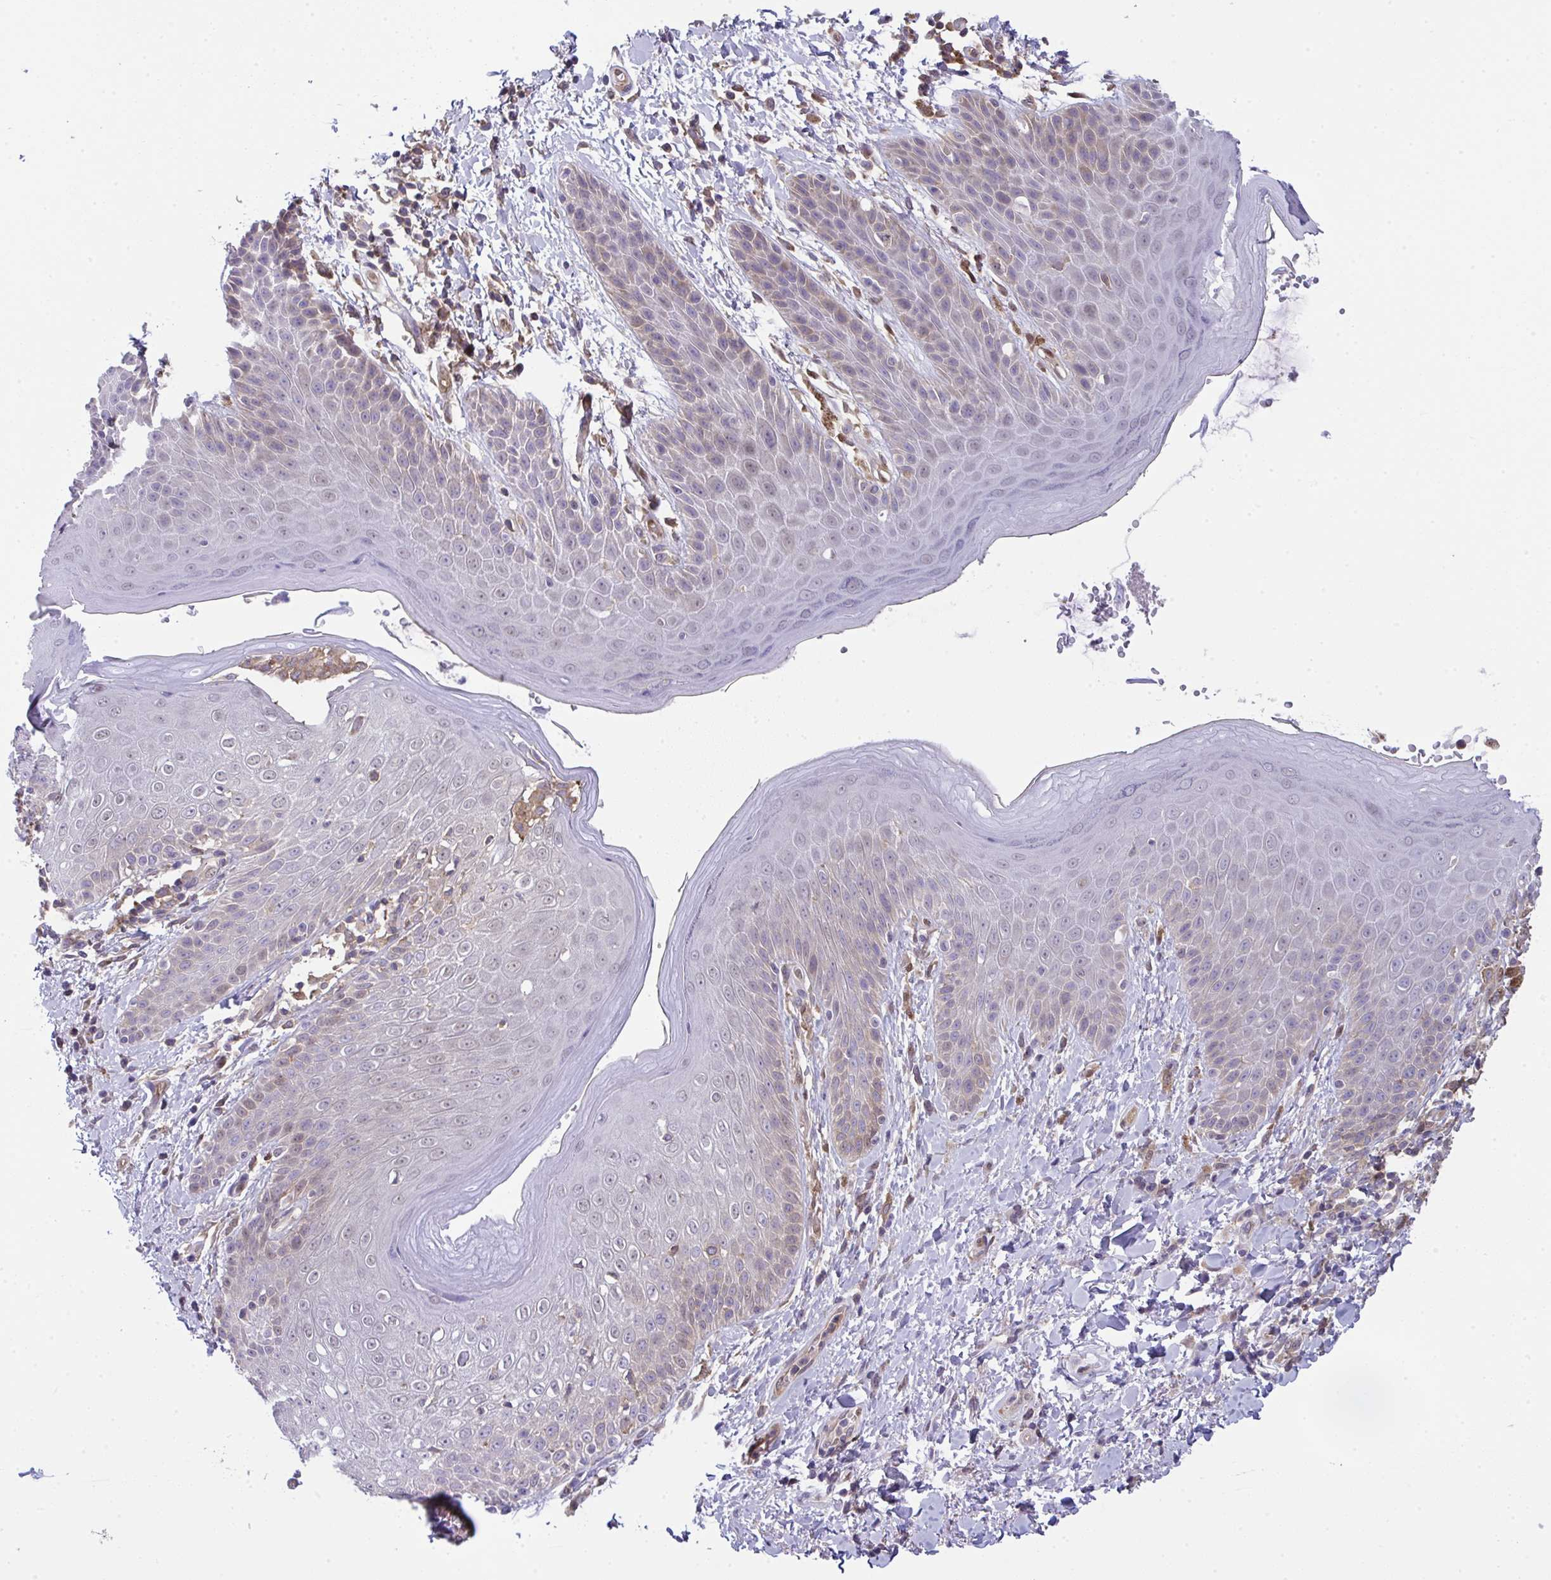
{"staining": {"intensity": "moderate", "quantity": "<25%", "location": "cytoplasmic/membranous"}, "tissue": "skin", "cell_type": "Epidermal cells", "image_type": "normal", "snomed": [{"axis": "morphology", "description": "Normal tissue, NOS"}, {"axis": "topography", "description": "Anal"}, {"axis": "topography", "description": "Peripheral nerve tissue"}], "caption": "This image demonstrates IHC staining of normal skin, with low moderate cytoplasmic/membranous expression in about <25% of epidermal cells.", "gene": "ALDH16A1", "patient": {"sex": "male", "age": 51}}